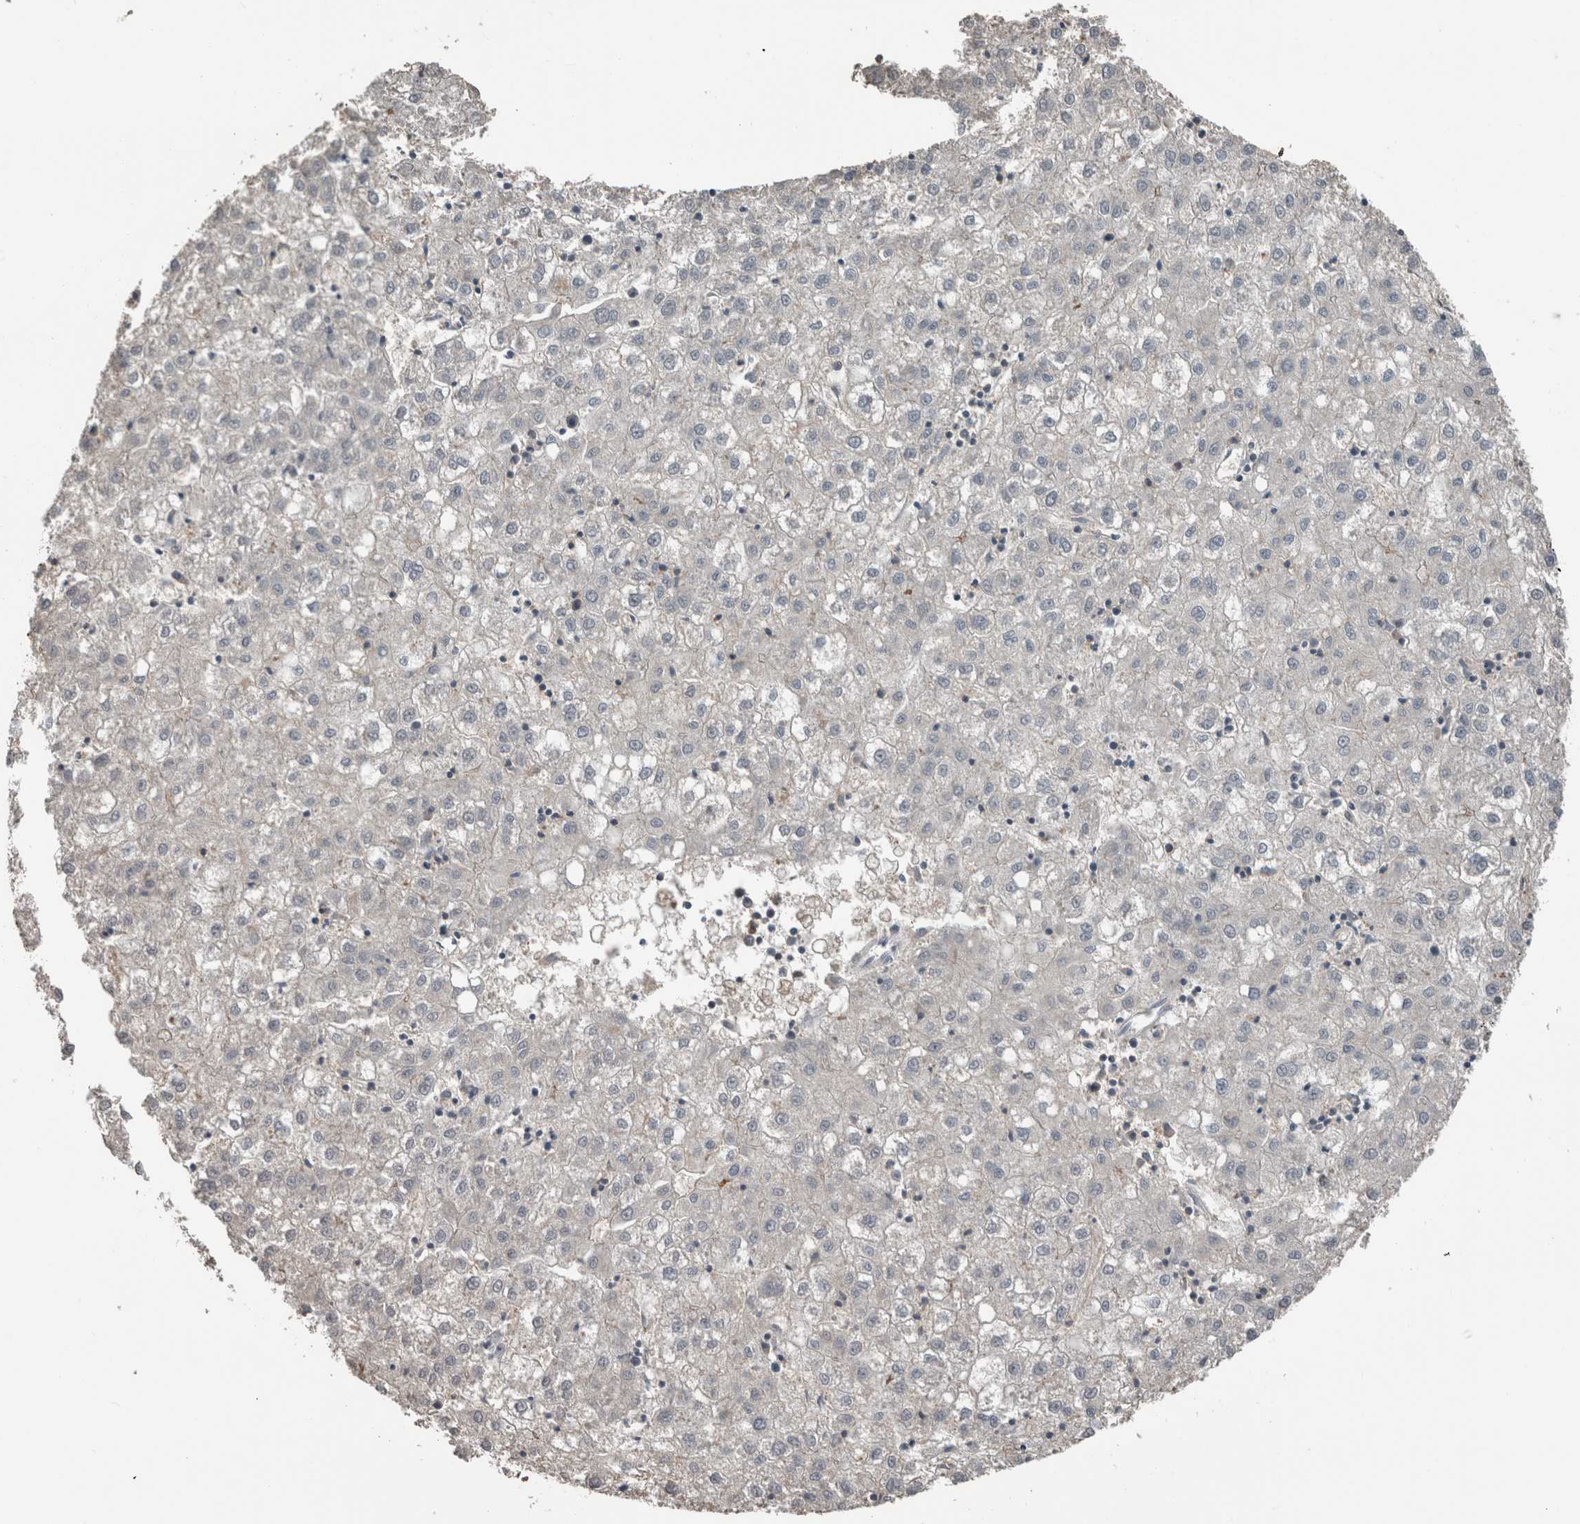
{"staining": {"intensity": "negative", "quantity": "none", "location": "none"}, "tissue": "liver cancer", "cell_type": "Tumor cells", "image_type": "cancer", "snomed": [{"axis": "morphology", "description": "Carcinoma, Hepatocellular, NOS"}, {"axis": "topography", "description": "Liver"}], "caption": "An image of liver cancer stained for a protein displays no brown staining in tumor cells.", "gene": "MAFF", "patient": {"sex": "male", "age": 72}}